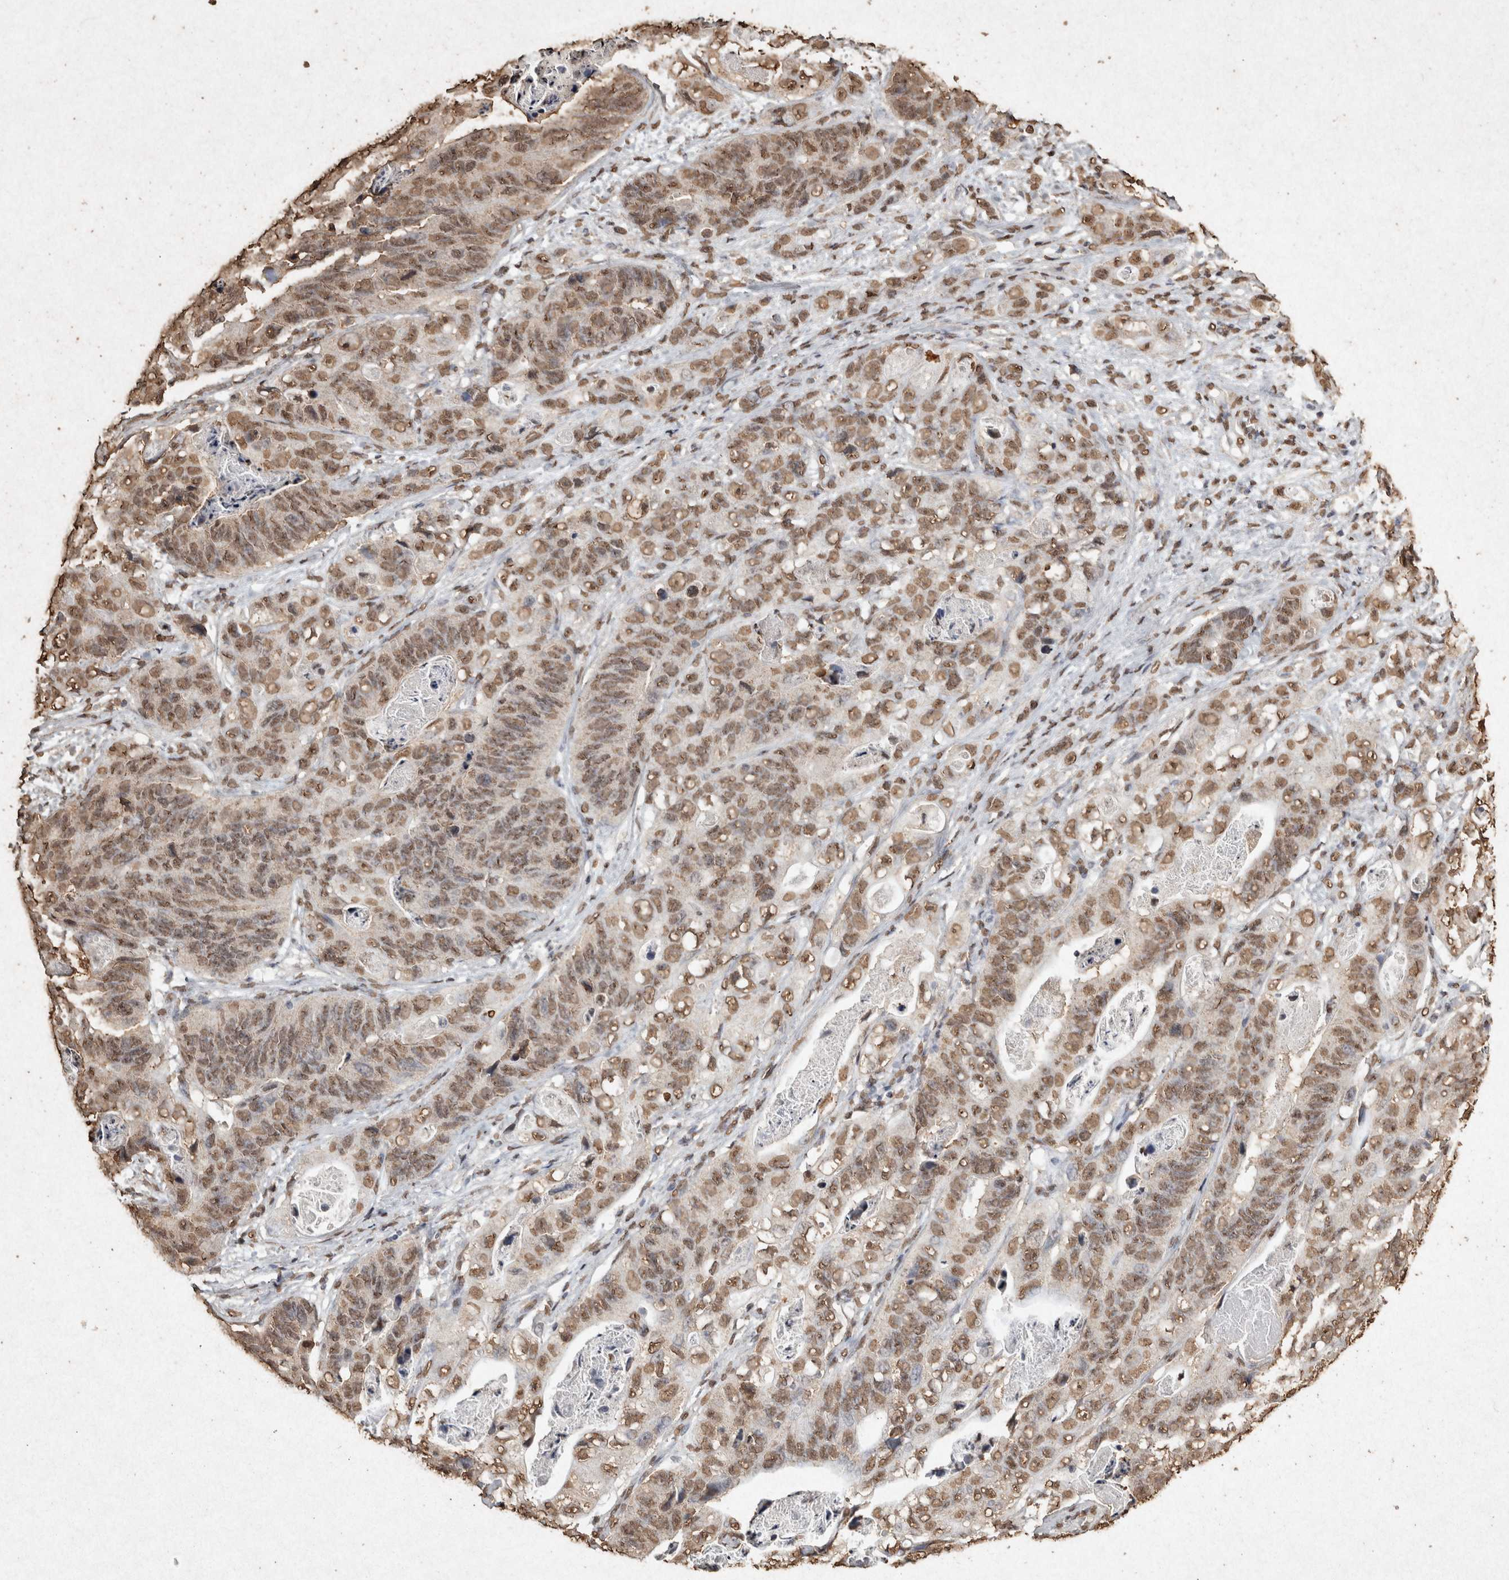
{"staining": {"intensity": "weak", "quantity": ">75%", "location": "nuclear"}, "tissue": "stomach cancer", "cell_type": "Tumor cells", "image_type": "cancer", "snomed": [{"axis": "morphology", "description": "Adenocarcinoma, NOS"}, {"axis": "topography", "description": "Stomach"}], "caption": "Immunohistochemical staining of stomach adenocarcinoma demonstrates low levels of weak nuclear protein expression in about >75% of tumor cells.", "gene": "FSTL3", "patient": {"sex": "female", "age": 89}}